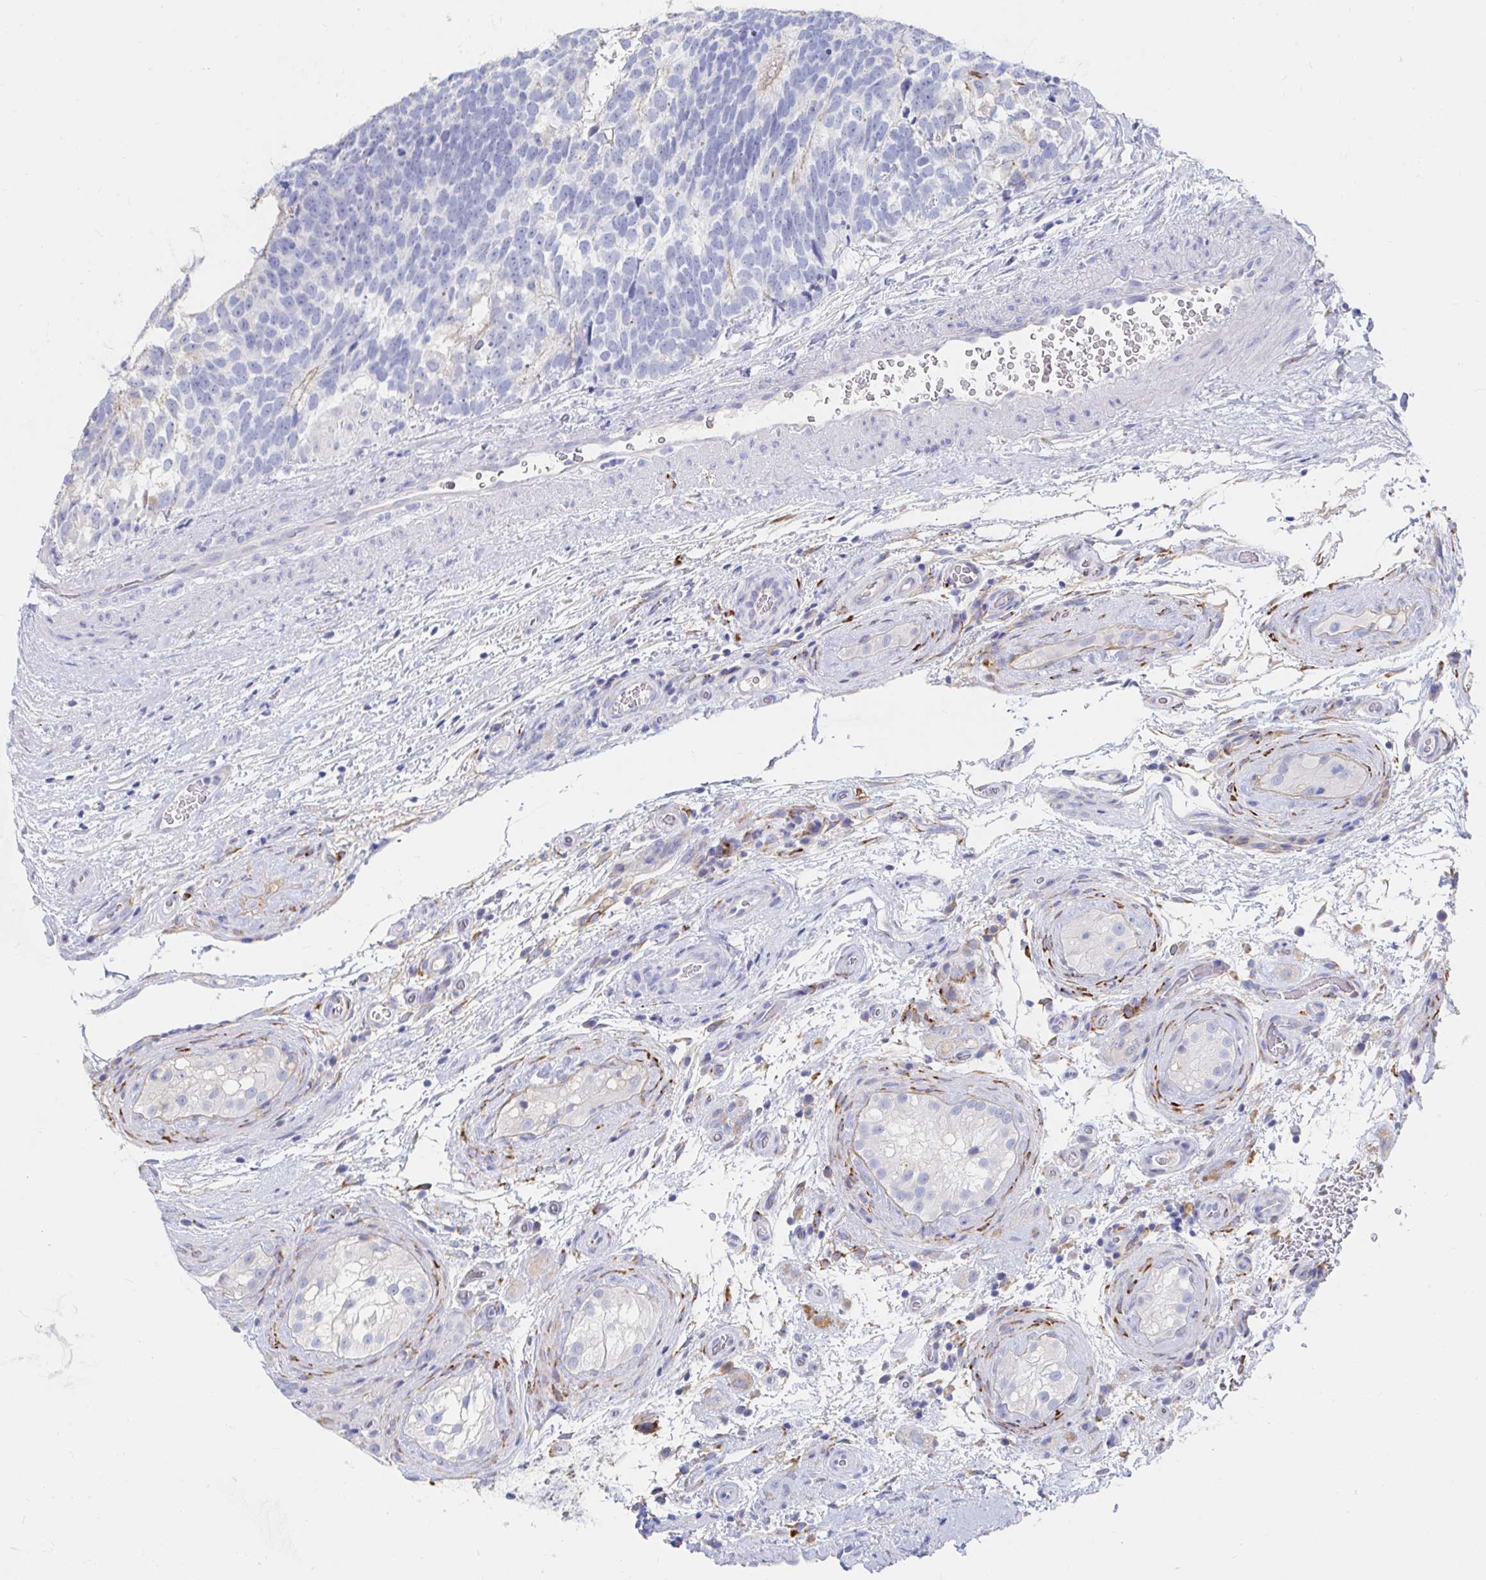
{"staining": {"intensity": "negative", "quantity": "none", "location": "none"}, "tissue": "testis cancer", "cell_type": "Tumor cells", "image_type": "cancer", "snomed": [{"axis": "morphology", "description": "Seminoma, NOS"}, {"axis": "morphology", "description": "Carcinoma, Embryonal, NOS"}, {"axis": "topography", "description": "Testis"}], "caption": "This is a image of immunohistochemistry (IHC) staining of seminoma (testis), which shows no expression in tumor cells.", "gene": "LAMC3", "patient": {"sex": "male", "age": 41}}